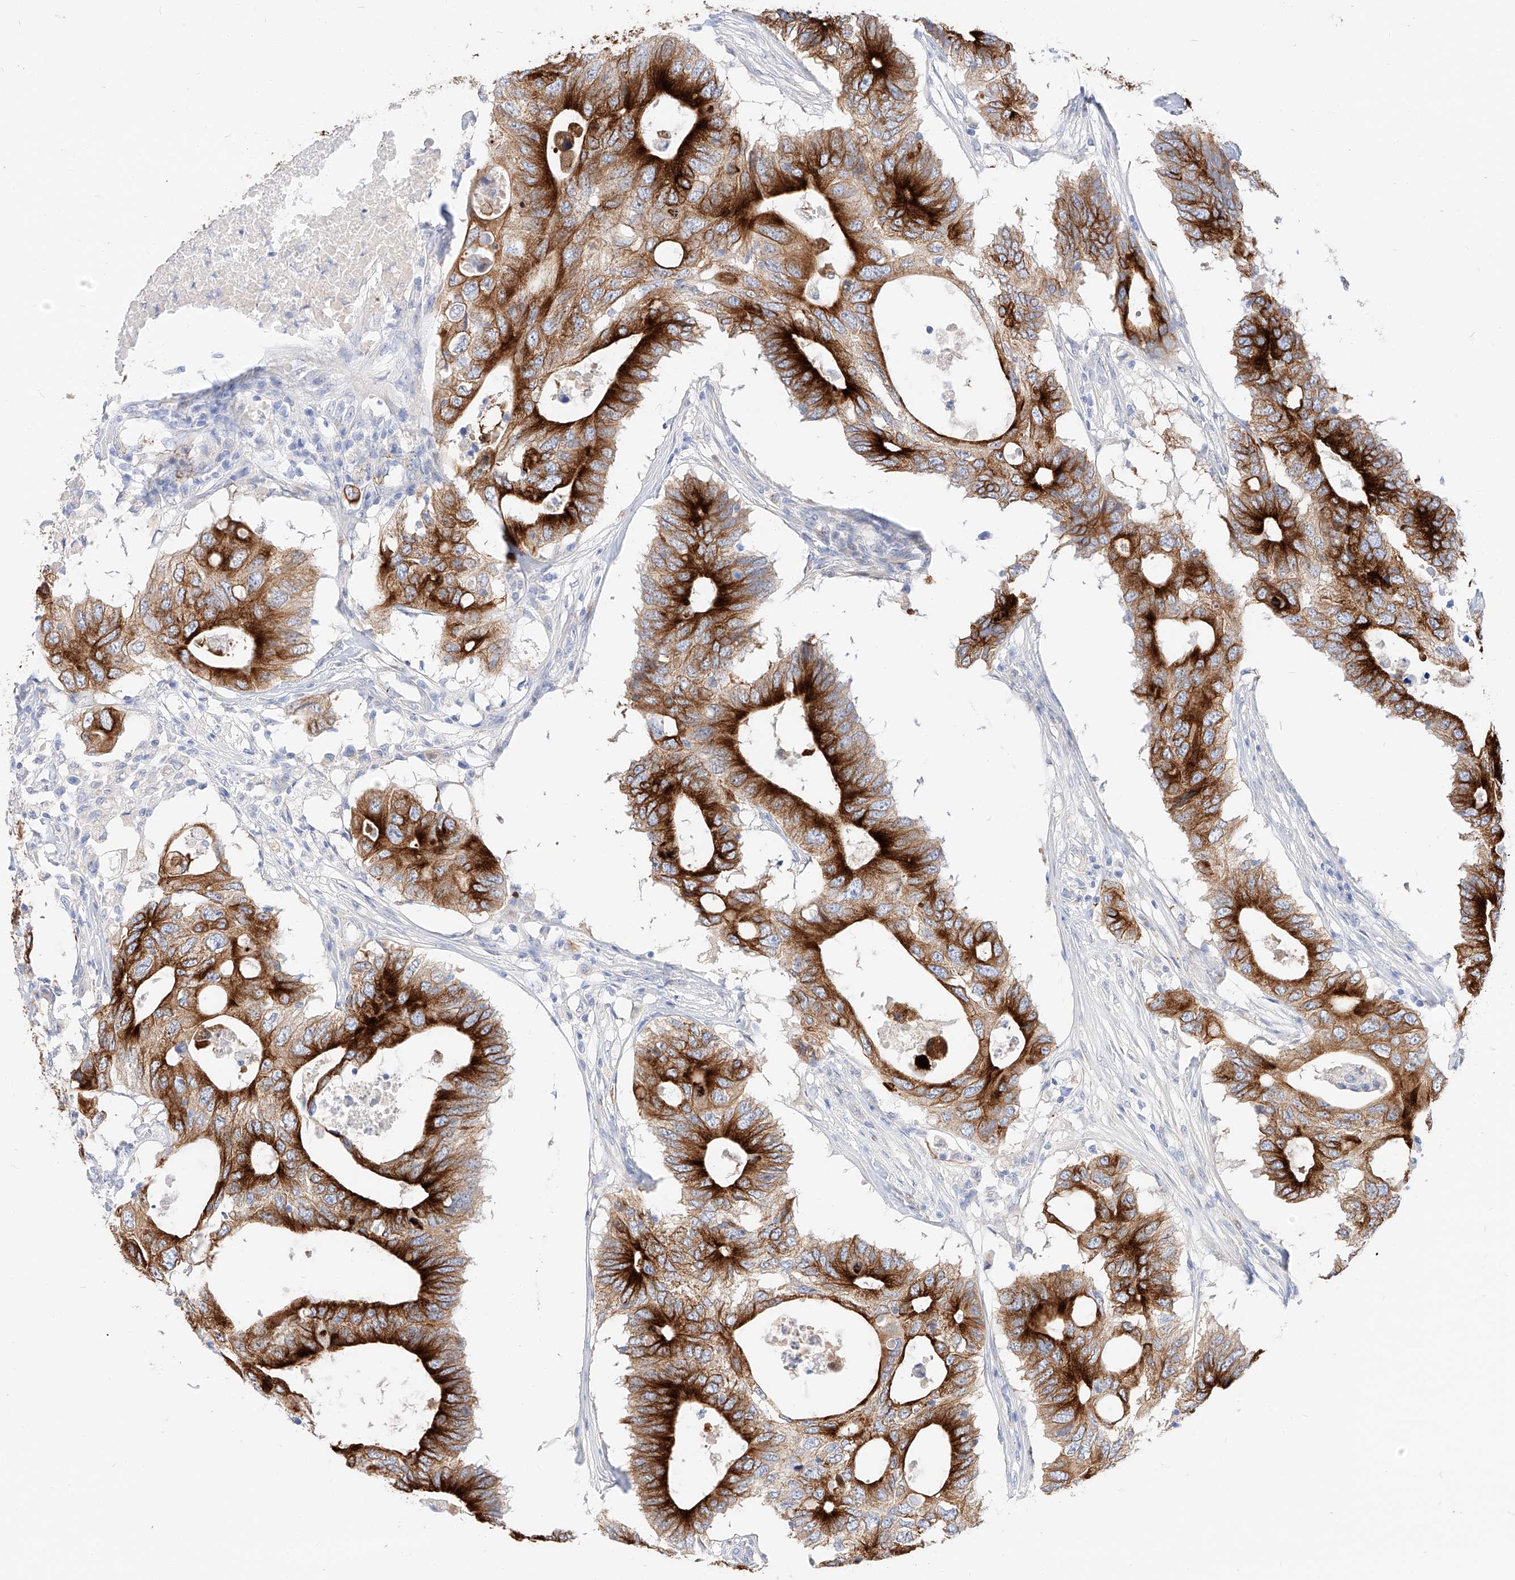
{"staining": {"intensity": "strong", "quantity": ">75%", "location": "cytoplasmic/membranous"}, "tissue": "colorectal cancer", "cell_type": "Tumor cells", "image_type": "cancer", "snomed": [{"axis": "morphology", "description": "Adenocarcinoma, NOS"}, {"axis": "topography", "description": "Colon"}], "caption": "Protein staining of colorectal cancer (adenocarcinoma) tissue reveals strong cytoplasmic/membranous staining in about >75% of tumor cells.", "gene": "MAP7", "patient": {"sex": "male", "age": 71}}